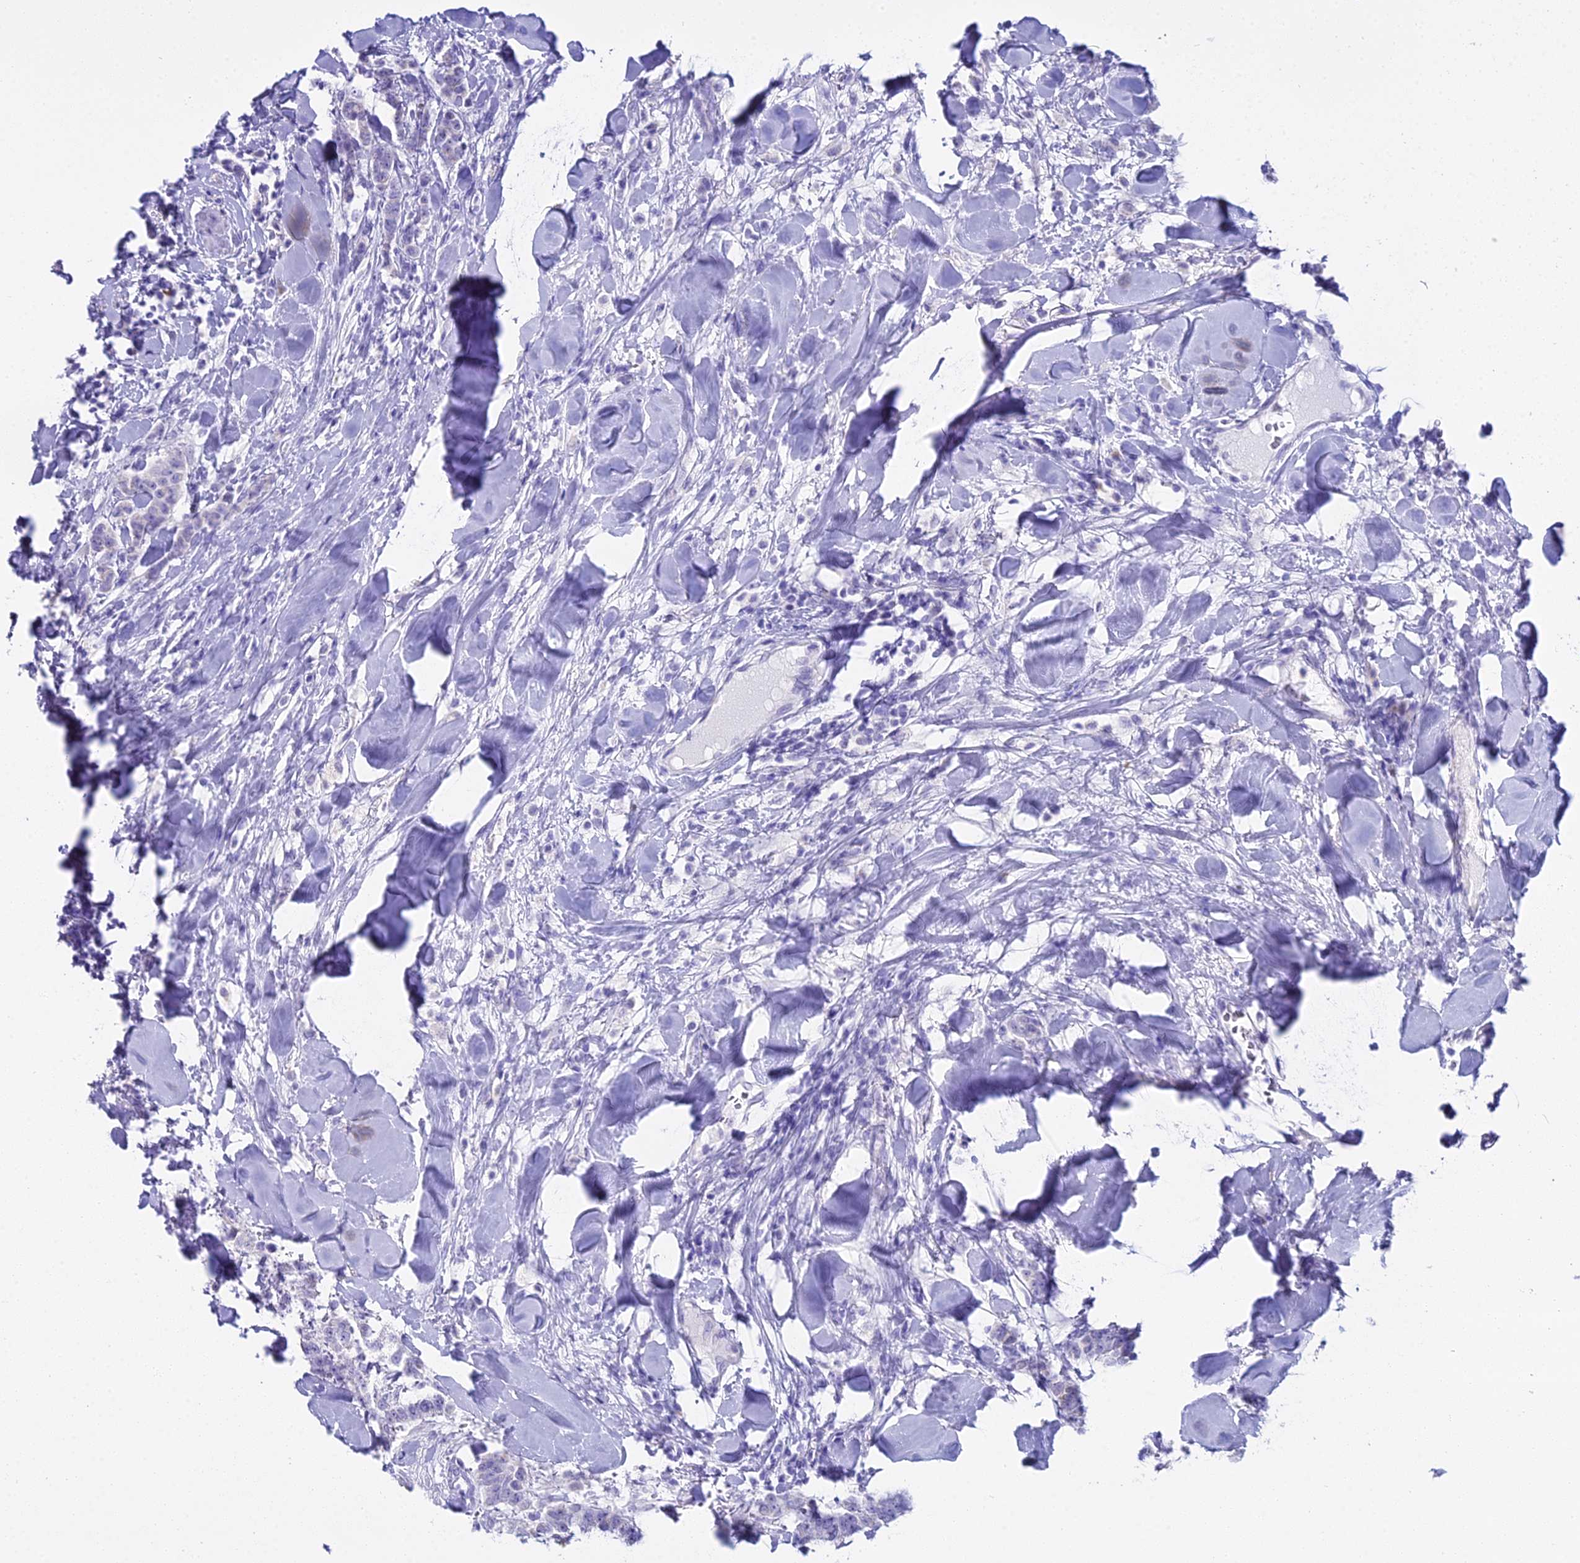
{"staining": {"intensity": "negative", "quantity": "none", "location": "none"}, "tissue": "breast cancer", "cell_type": "Tumor cells", "image_type": "cancer", "snomed": [{"axis": "morphology", "description": "Duct carcinoma"}, {"axis": "topography", "description": "Breast"}], "caption": "This is an immunohistochemistry histopathology image of human breast infiltrating ductal carcinoma. There is no expression in tumor cells.", "gene": "CGB2", "patient": {"sex": "female", "age": 40}}